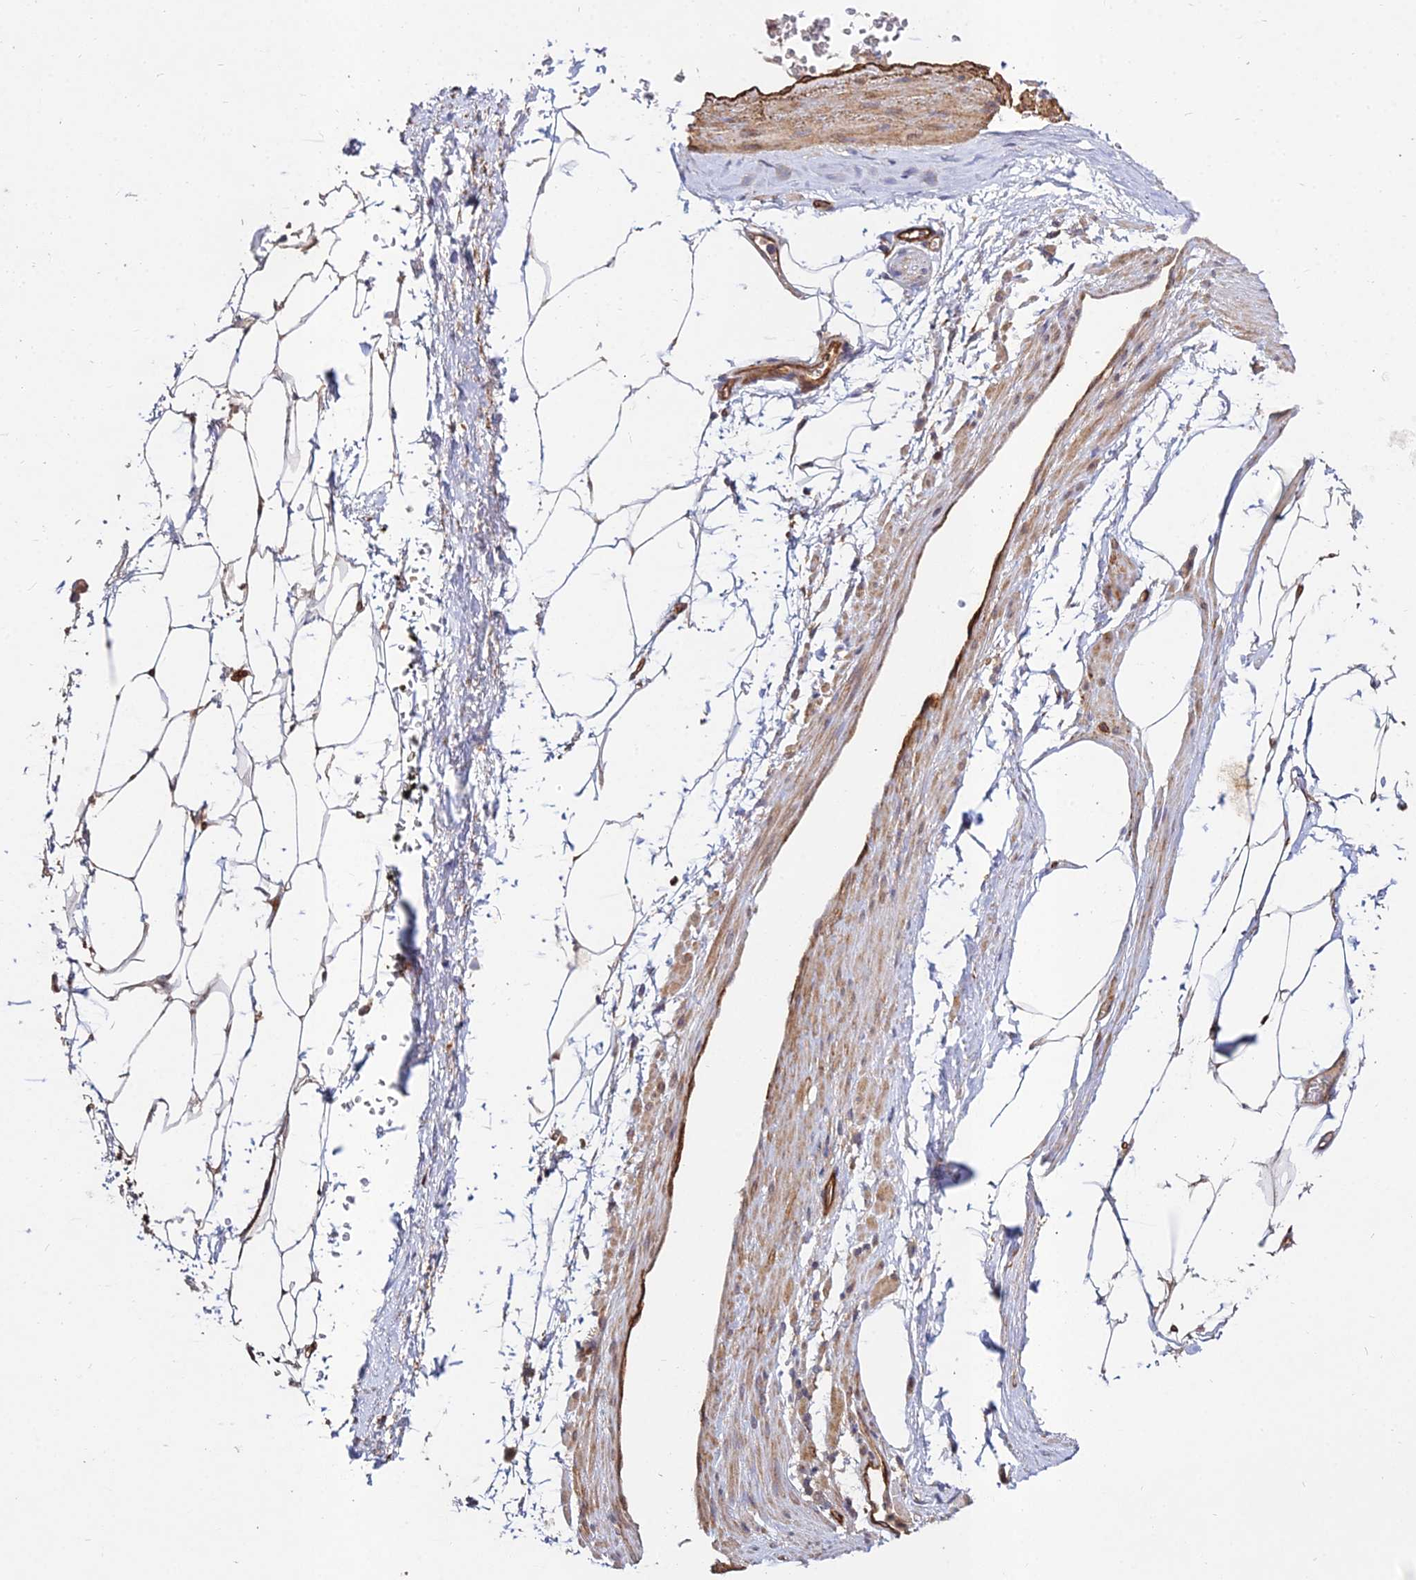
{"staining": {"intensity": "negative", "quantity": "none", "location": "none"}, "tissue": "adipose tissue", "cell_type": "Adipocytes", "image_type": "normal", "snomed": [{"axis": "morphology", "description": "Normal tissue, NOS"}, {"axis": "morphology", "description": "Adenocarcinoma, Low grade"}, {"axis": "topography", "description": "Prostate"}, {"axis": "topography", "description": "Peripheral nerve tissue"}], "caption": "IHC histopathology image of benign adipose tissue stained for a protein (brown), which shows no expression in adipocytes.", "gene": "GRTP1", "patient": {"sex": "male", "age": 63}}